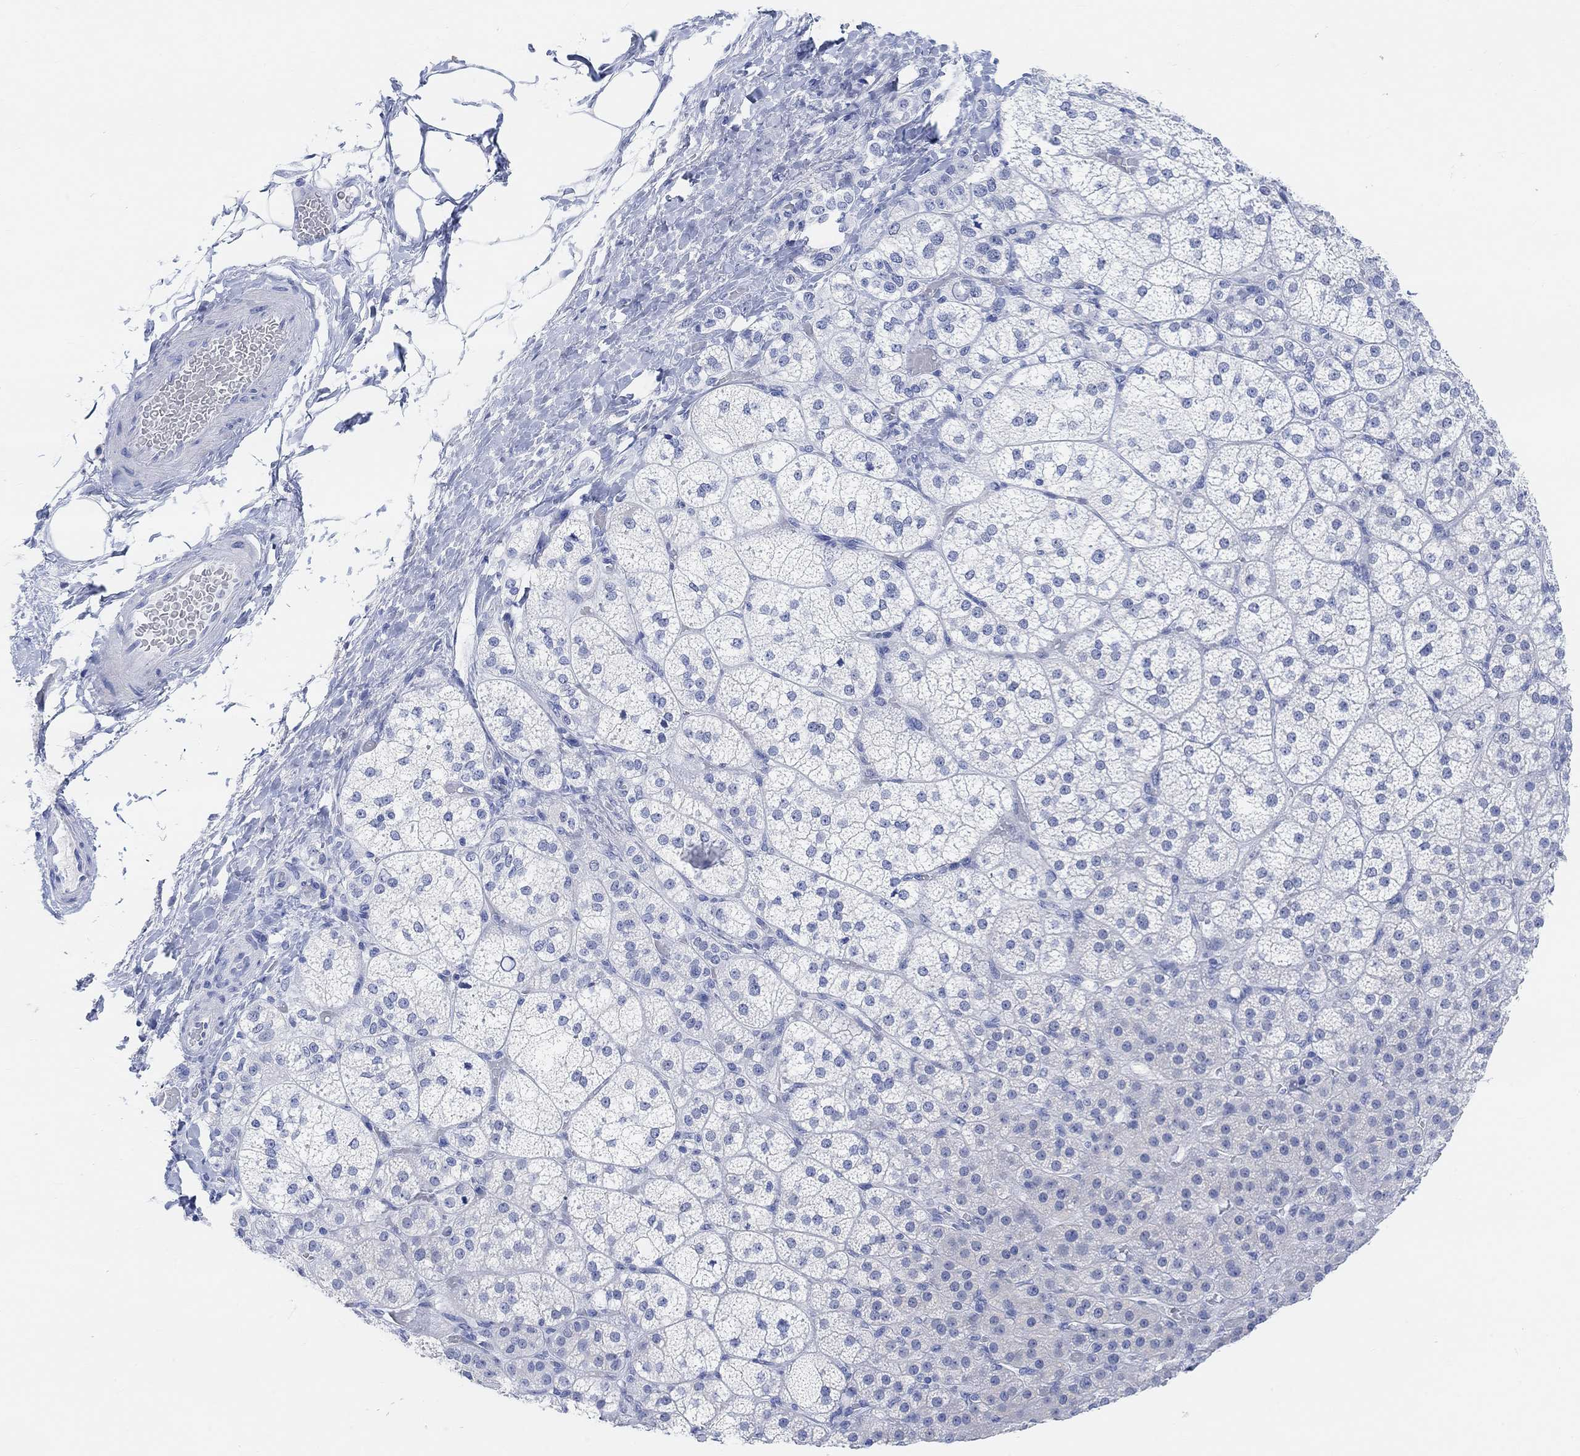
{"staining": {"intensity": "negative", "quantity": "none", "location": "none"}, "tissue": "adrenal gland", "cell_type": "Glandular cells", "image_type": "normal", "snomed": [{"axis": "morphology", "description": "Normal tissue, NOS"}, {"axis": "topography", "description": "Adrenal gland"}], "caption": "Immunohistochemical staining of unremarkable human adrenal gland reveals no significant staining in glandular cells.", "gene": "ENO4", "patient": {"sex": "female", "age": 60}}